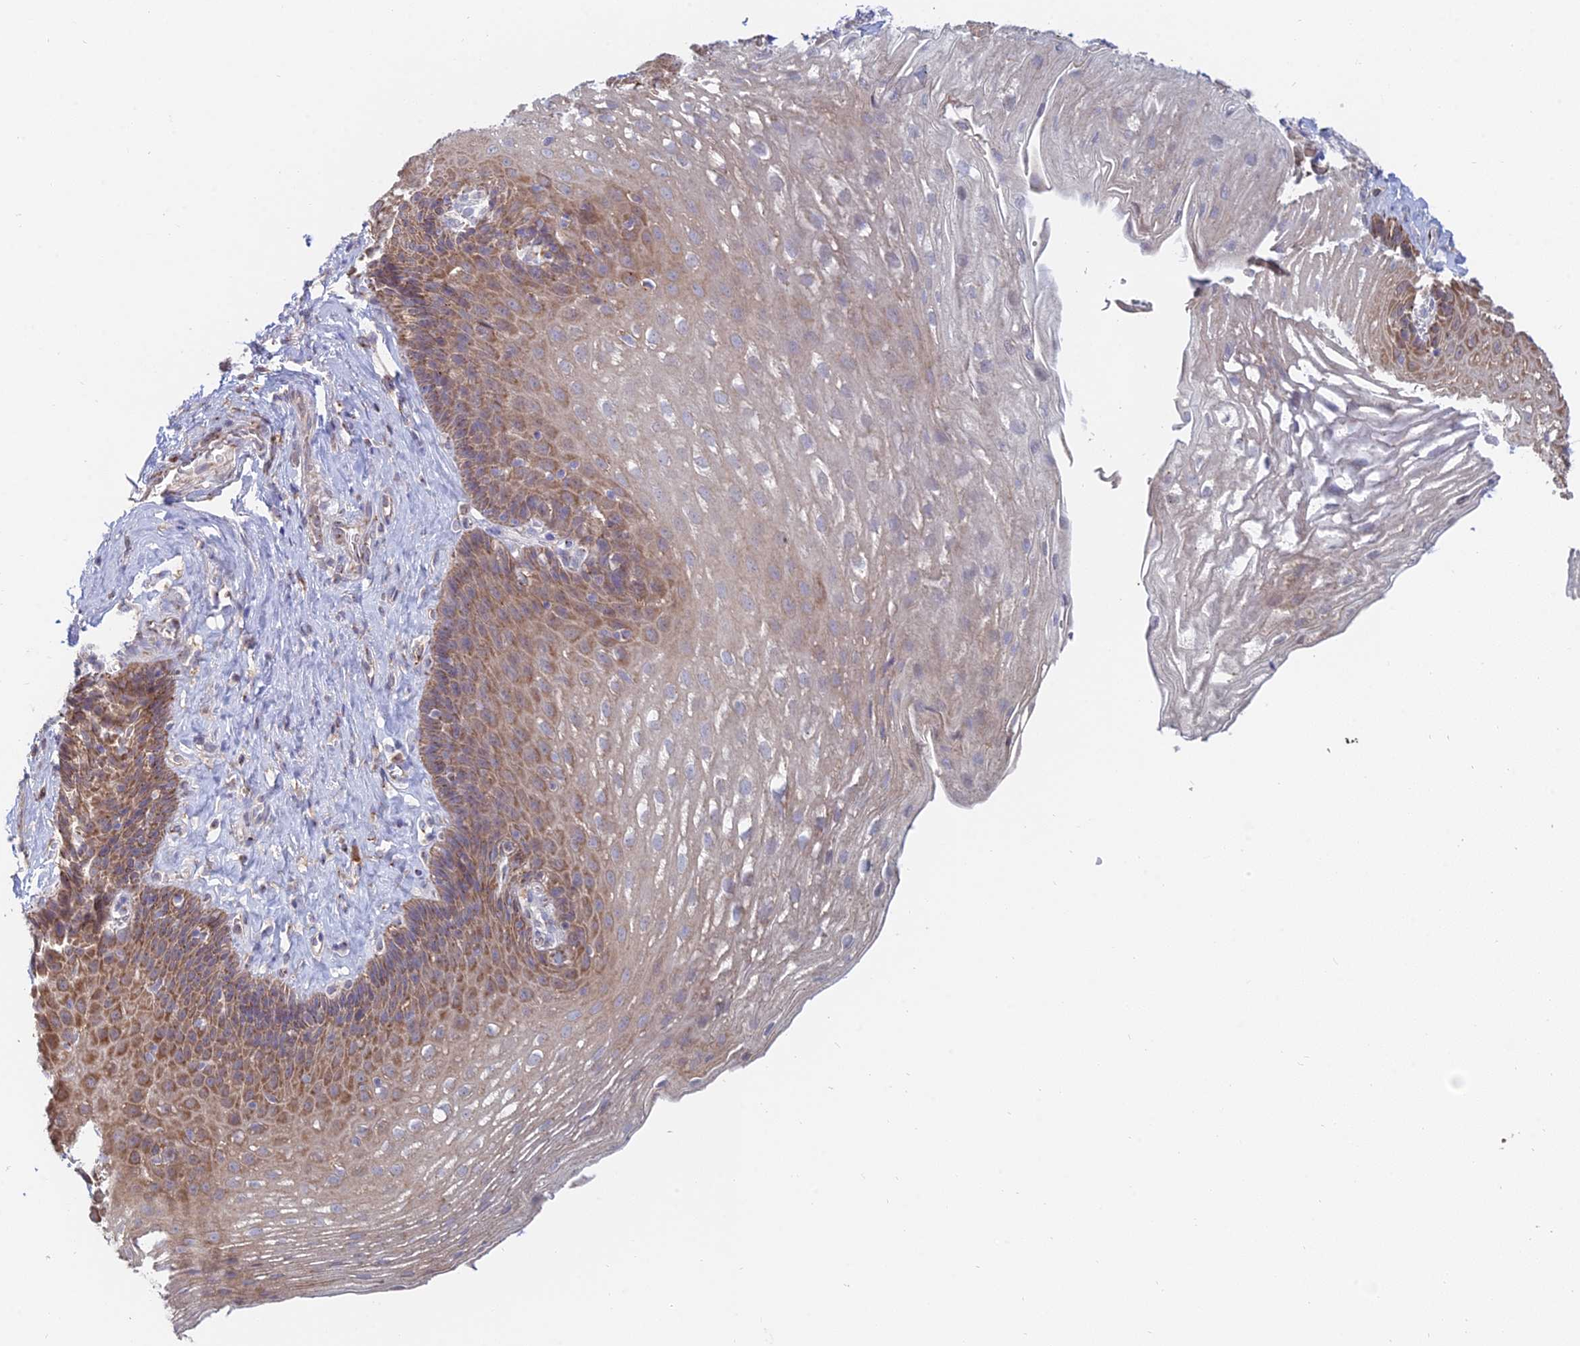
{"staining": {"intensity": "moderate", "quantity": "25%-75%", "location": "cytoplasmic/membranous"}, "tissue": "esophagus", "cell_type": "Squamous epithelial cells", "image_type": "normal", "snomed": [{"axis": "morphology", "description": "Normal tissue, NOS"}, {"axis": "topography", "description": "Esophagus"}], "caption": "Squamous epithelial cells exhibit medium levels of moderate cytoplasmic/membranous staining in approximately 25%-75% of cells in normal human esophagus. The staining is performed using DAB (3,3'-diaminobenzidine) brown chromogen to label protein expression. The nuclei are counter-stained blue using hematoxylin.", "gene": "ENSG00000267561", "patient": {"sex": "female", "age": 66}}